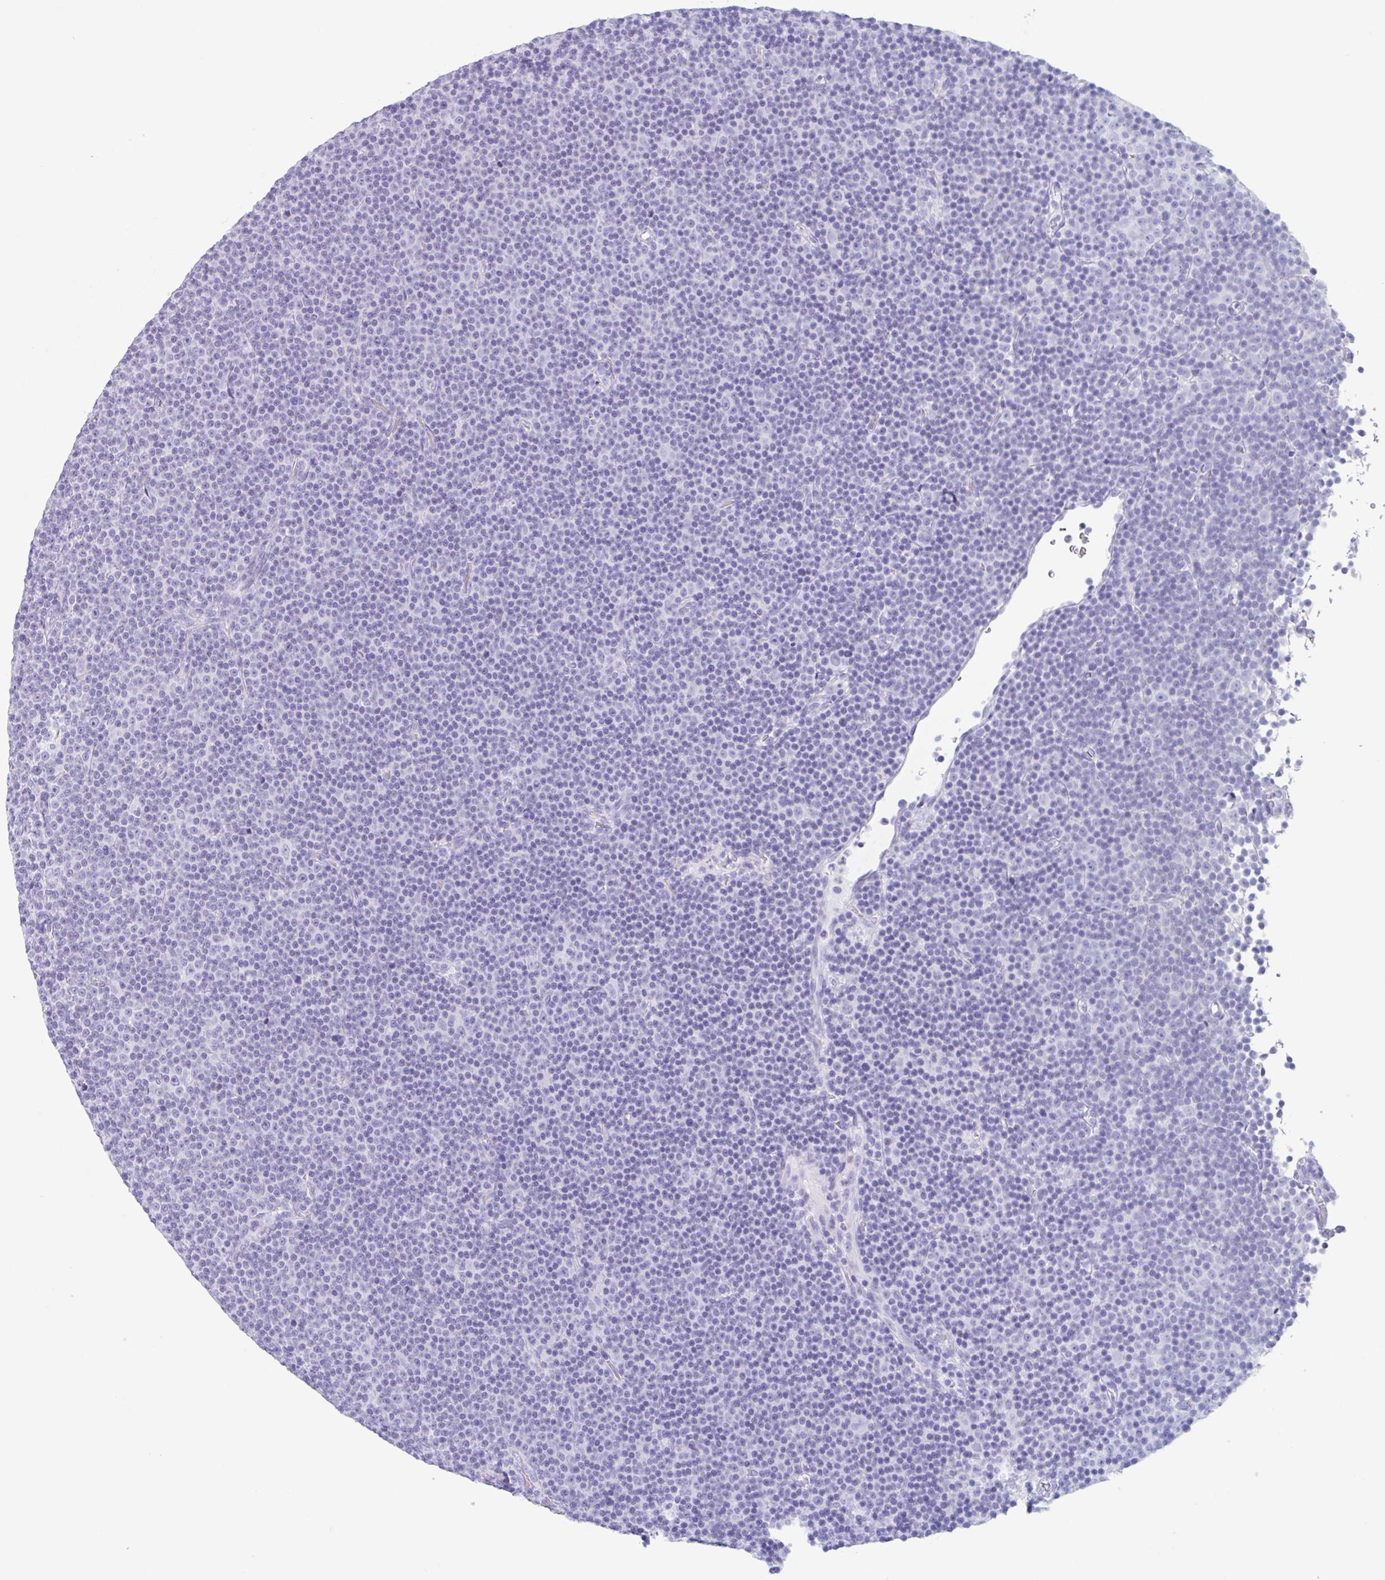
{"staining": {"intensity": "negative", "quantity": "none", "location": "none"}, "tissue": "lymphoma", "cell_type": "Tumor cells", "image_type": "cancer", "snomed": [{"axis": "morphology", "description": "Malignant lymphoma, non-Hodgkin's type, Low grade"}, {"axis": "topography", "description": "Lymph node"}], "caption": "The immunohistochemistry image has no significant positivity in tumor cells of malignant lymphoma, non-Hodgkin's type (low-grade) tissue.", "gene": "TAS2R41", "patient": {"sex": "female", "age": 67}}